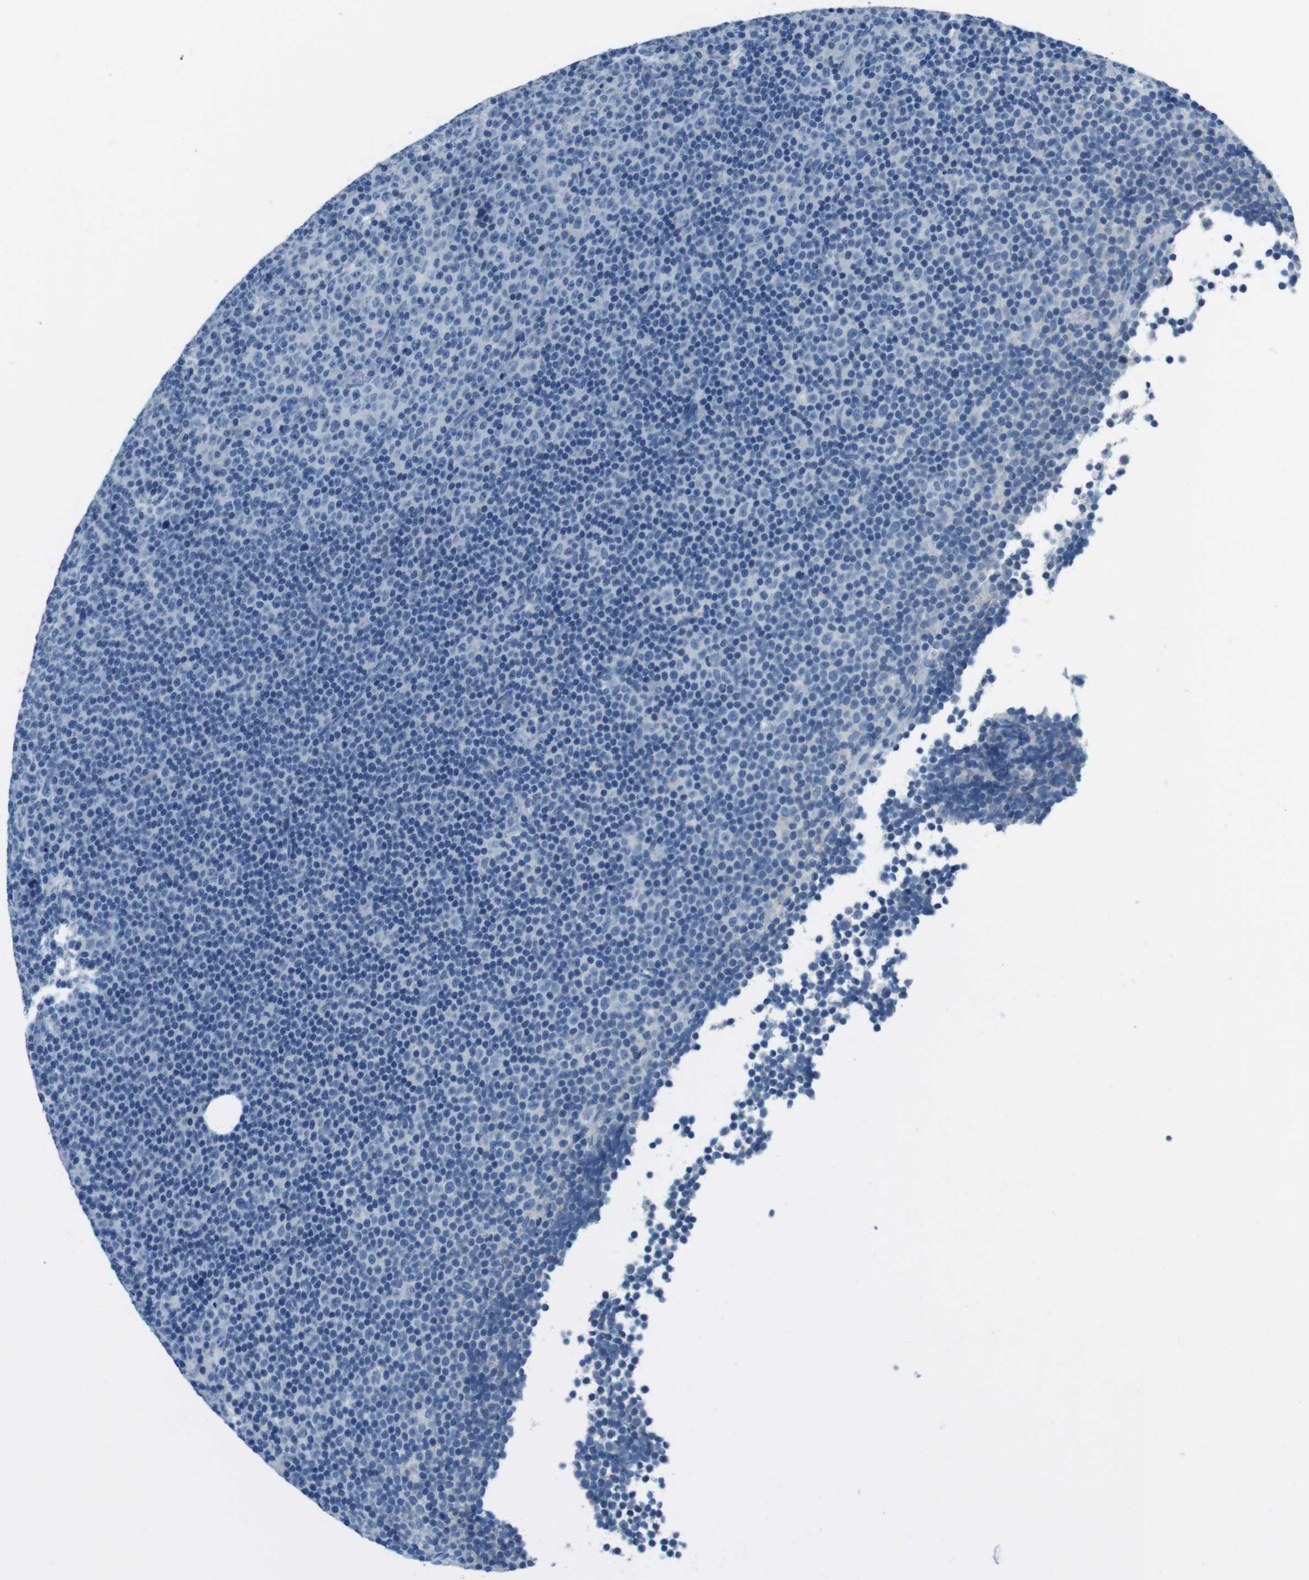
{"staining": {"intensity": "negative", "quantity": "none", "location": "none"}, "tissue": "lymphoma", "cell_type": "Tumor cells", "image_type": "cancer", "snomed": [{"axis": "morphology", "description": "Malignant lymphoma, non-Hodgkin's type, Low grade"}, {"axis": "topography", "description": "Lymph node"}], "caption": "DAB (3,3'-diaminobenzidine) immunohistochemical staining of lymphoma reveals no significant expression in tumor cells.", "gene": "SLC35A3", "patient": {"sex": "female", "age": 67}}